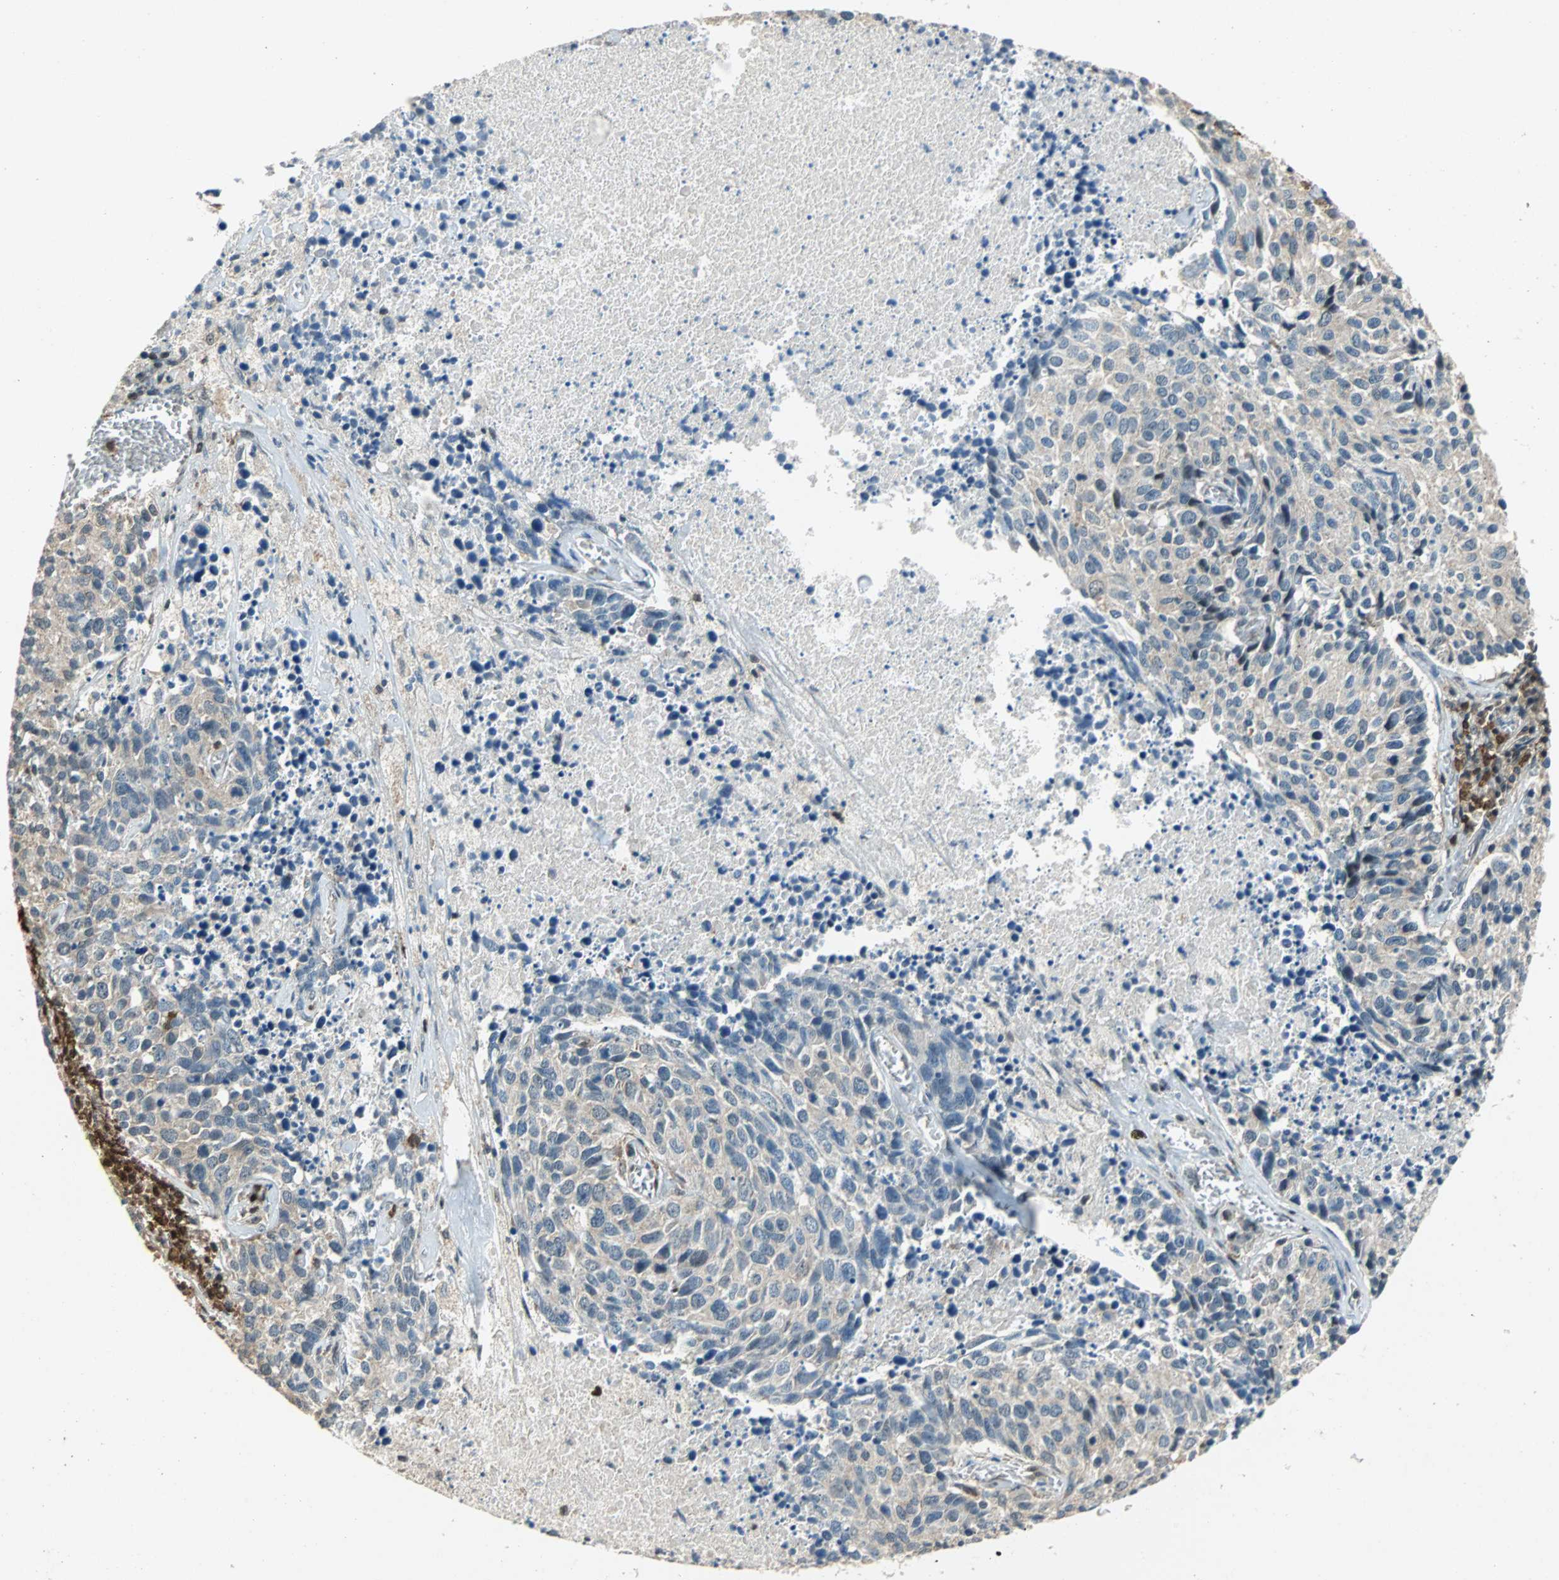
{"staining": {"intensity": "weak", "quantity": ">75%", "location": "cytoplasmic/membranous"}, "tissue": "lung cancer", "cell_type": "Tumor cells", "image_type": "cancer", "snomed": [{"axis": "morphology", "description": "Neoplasm, malignant, NOS"}, {"axis": "topography", "description": "Lung"}], "caption": "A brown stain labels weak cytoplasmic/membranous expression of a protein in lung cancer tumor cells.", "gene": "GSDMD", "patient": {"sex": "female", "age": 76}}